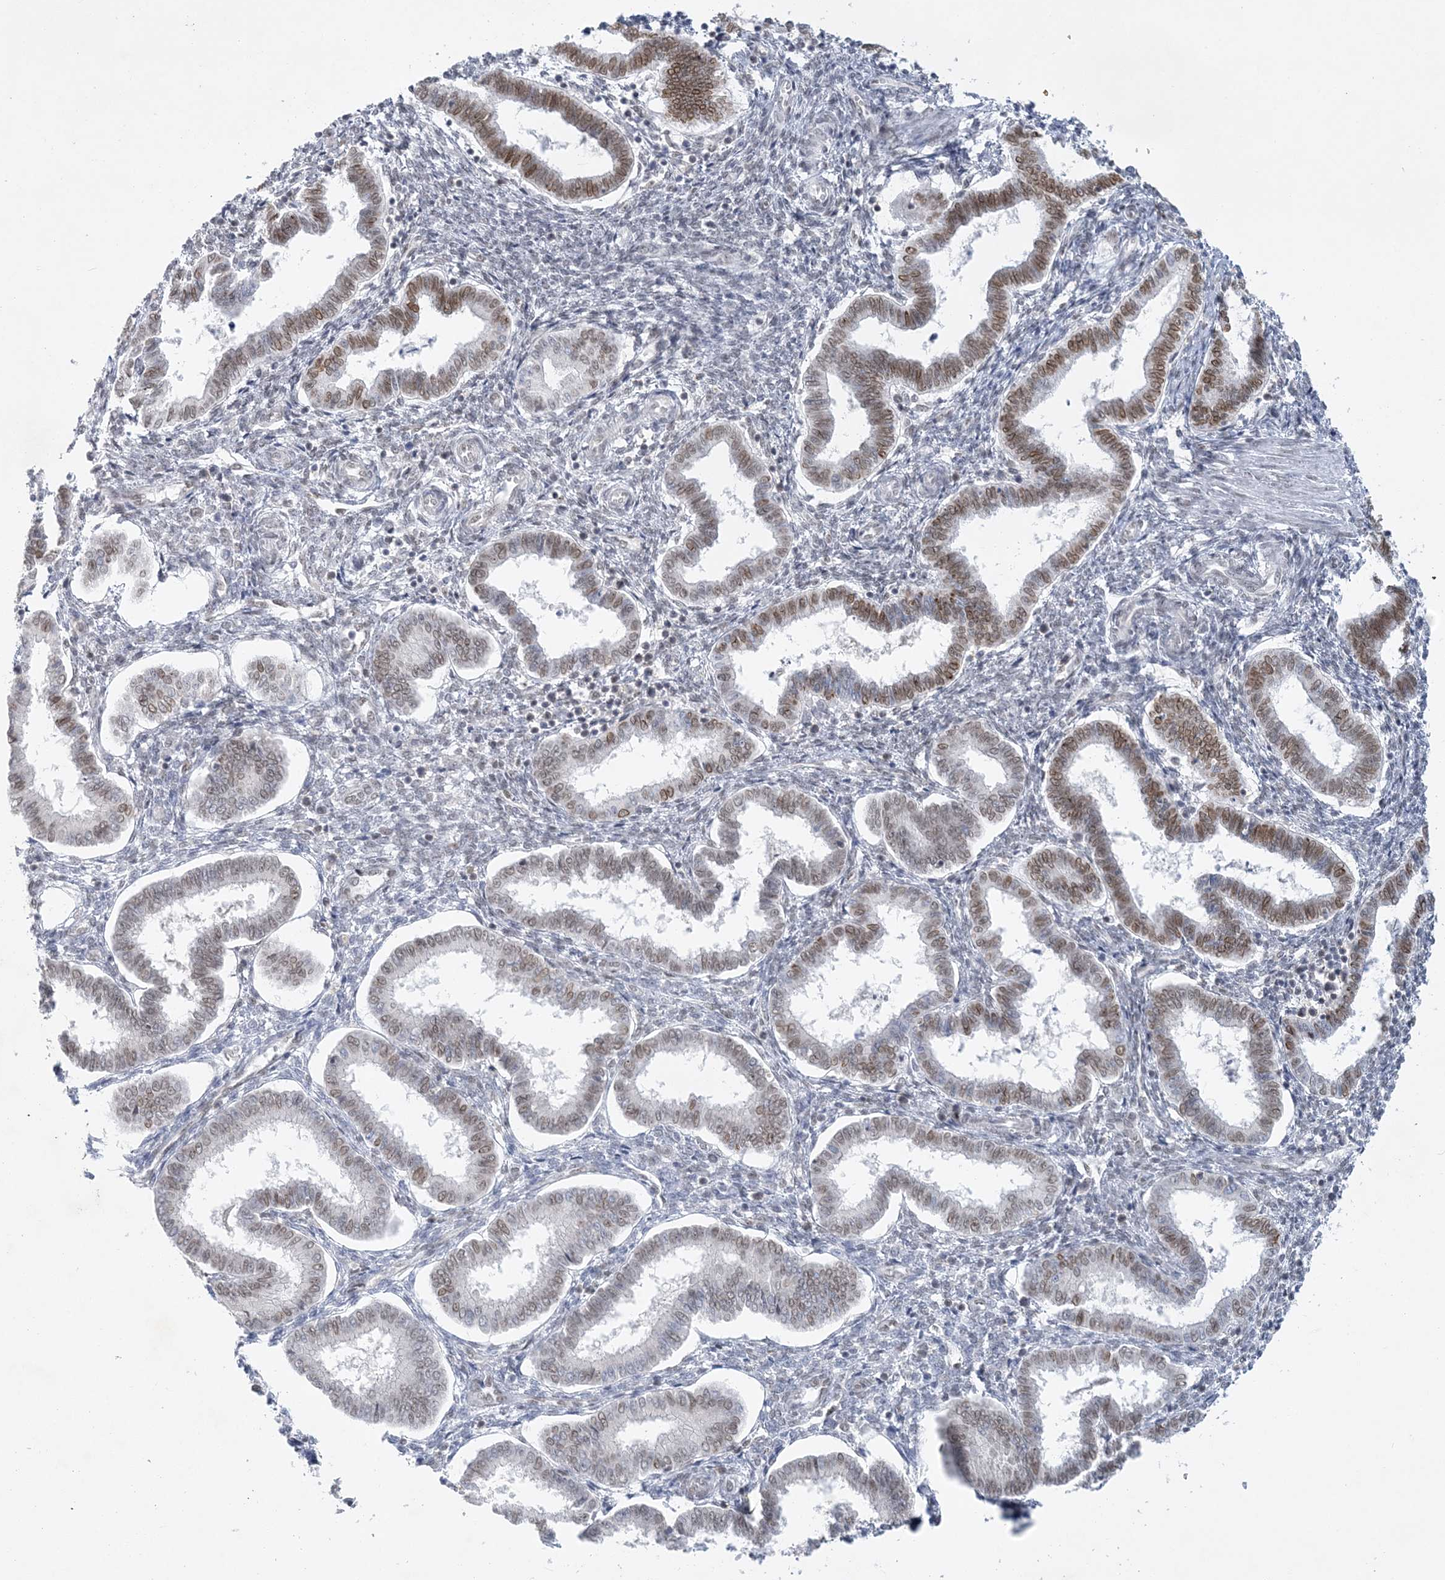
{"staining": {"intensity": "negative", "quantity": "none", "location": "none"}, "tissue": "endometrium", "cell_type": "Cells in endometrial stroma", "image_type": "normal", "snomed": [{"axis": "morphology", "description": "Normal tissue, NOS"}, {"axis": "topography", "description": "Endometrium"}], "caption": "Protein analysis of unremarkable endometrium exhibits no significant positivity in cells in endometrial stroma. (DAB IHC visualized using brightfield microscopy, high magnification).", "gene": "KMT2D", "patient": {"sex": "female", "age": 24}}